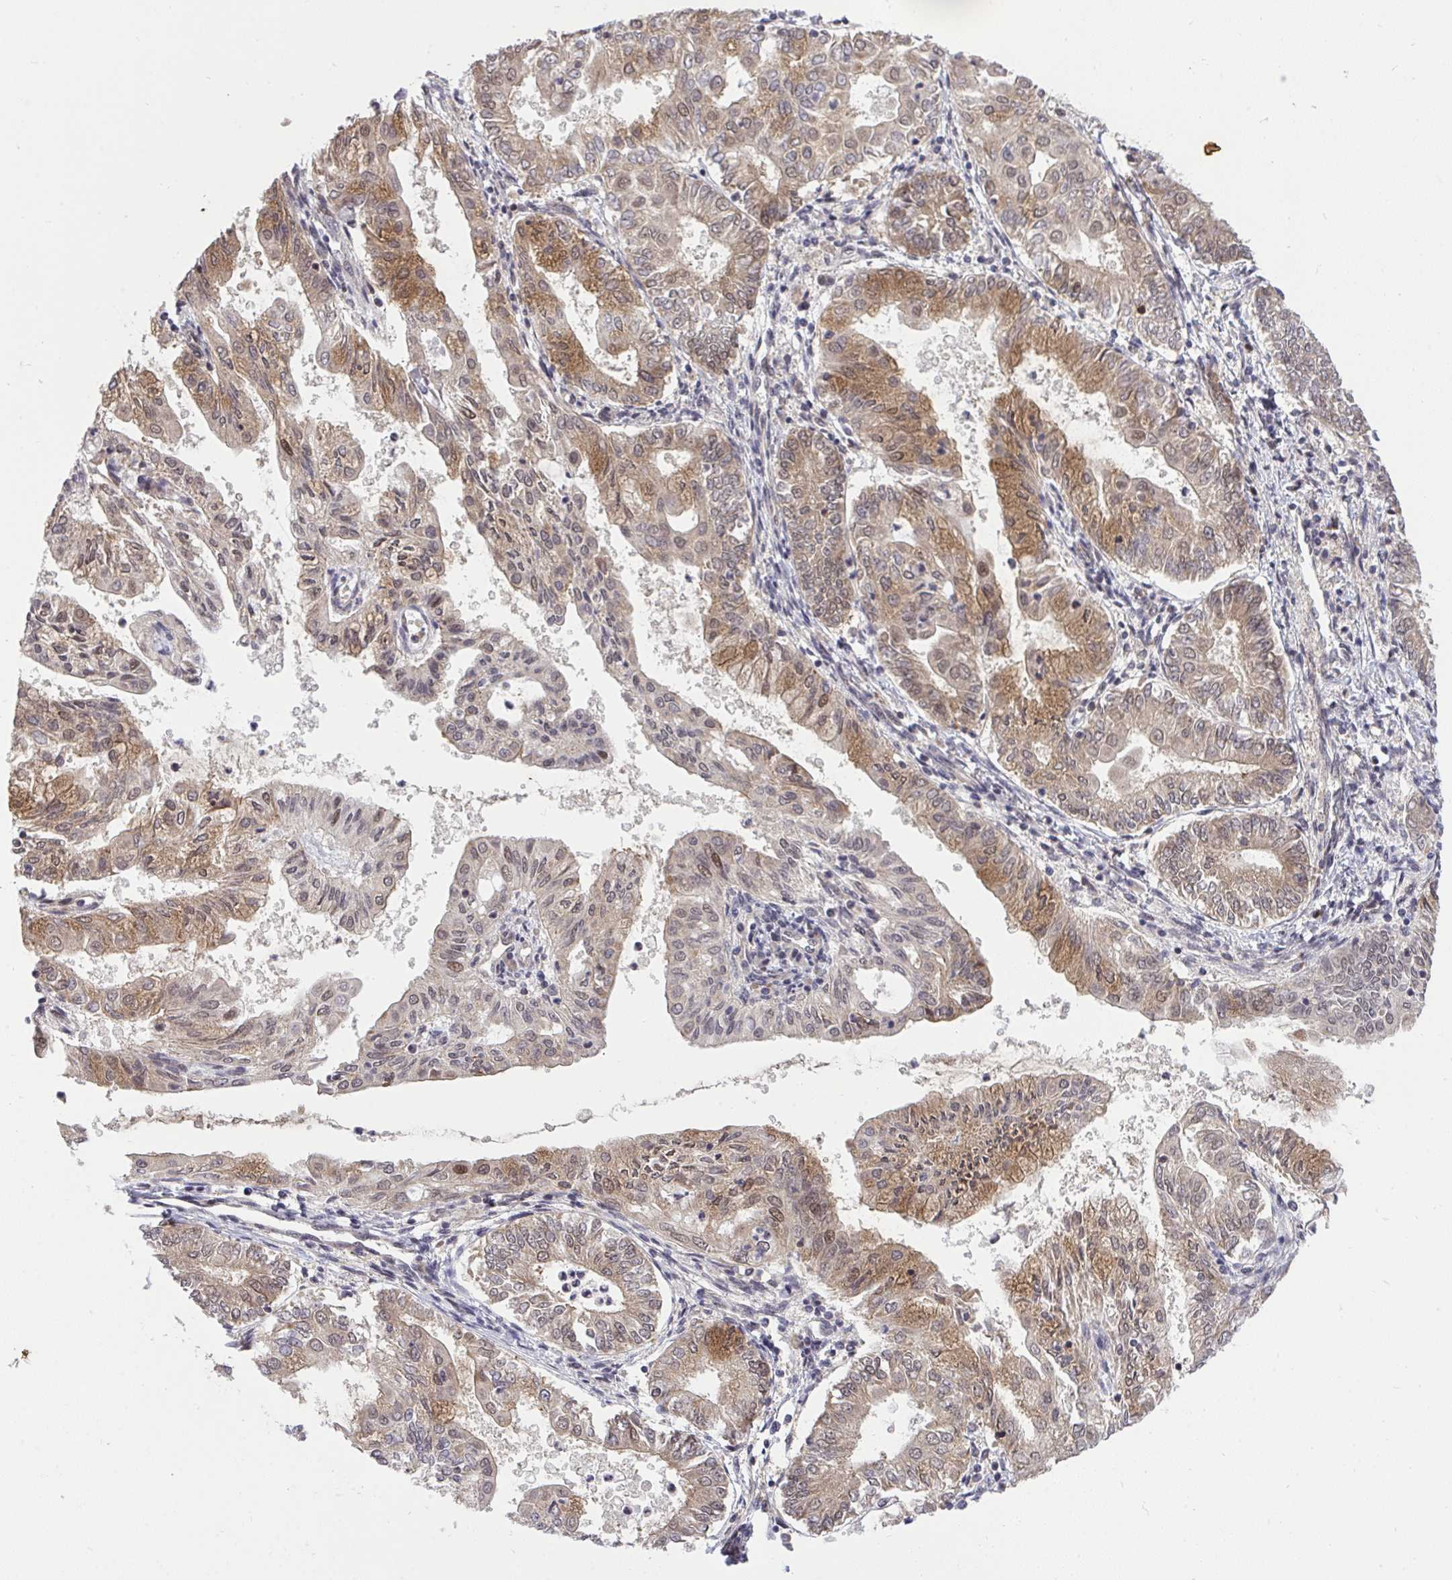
{"staining": {"intensity": "moderate", "quantity": ">75%", "location": "cytoplasmic/membranous"}, "tissue": "endometrial cancer", "cell_type": "Tumor cells", "image_type": "cancer", "snomed": [{"axis": "morphology", "description": "Adenocarcinoma, NOS"}, {"axis": "topography", "description": "Endometrium"}], "caption": "The photomicrograph reveals immunohistochemical staining of endometrial cancer (adenocarcinoma). There is moderate cytoplasmic/membranous expression is identified in about >75% of tumor cells.", "gene": "ERI1", "patient": {"sex": "female", "age": 68}}